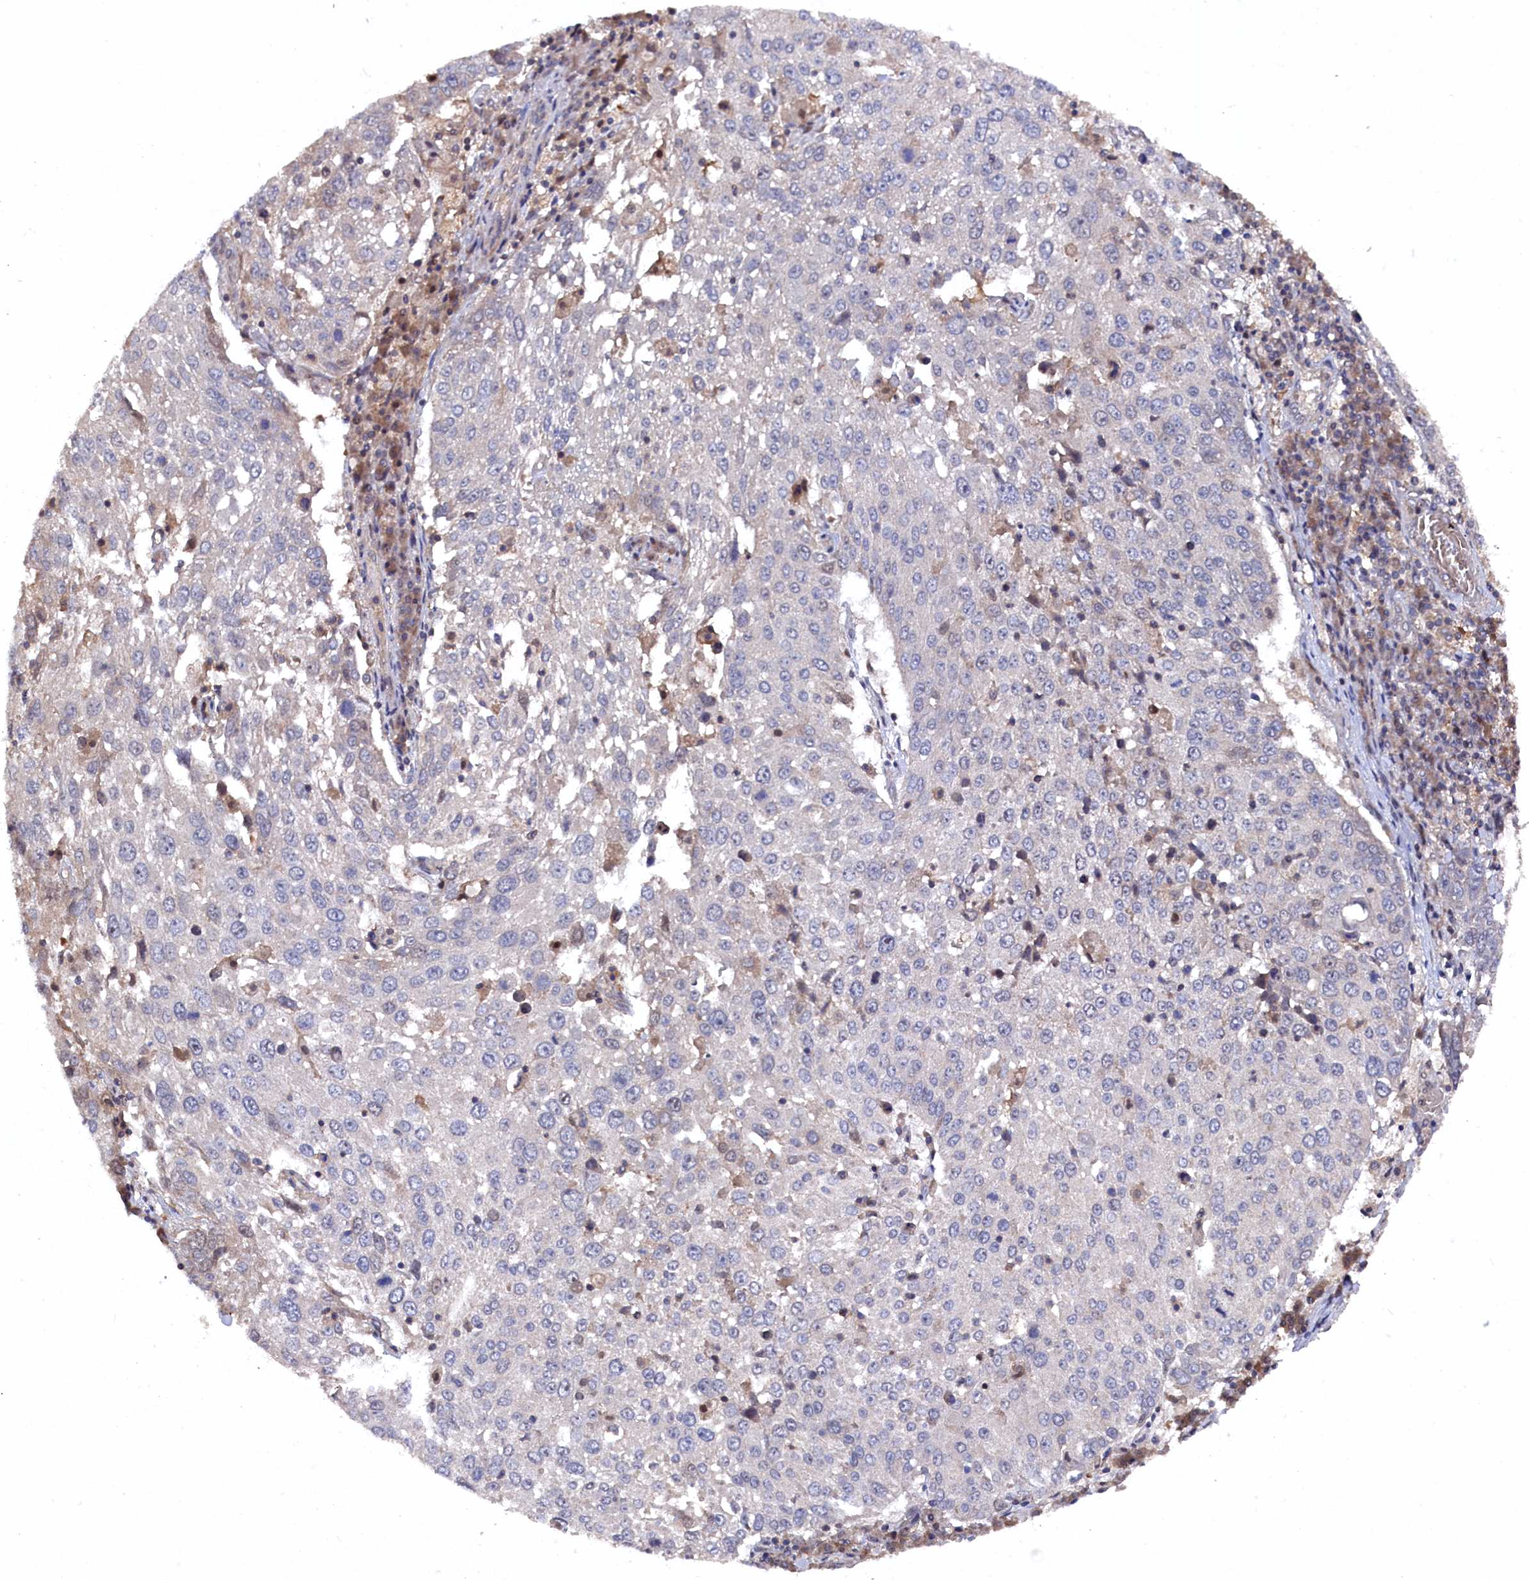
{"staining": {"intensity": "negative", "quantity": "none", "location": "none"}, "tissue": "lung cancer", "cell_type": "Tumor cells", "image_type": "cancer", "snomed": [{"axis": "morphology", "description": "Squamous cell carcinoma, NOS"}, {"axis": "topography", "description": "Lung"}], "caption": "Immunohistochemistry of human squamous cell carcinoma (lung) displays no expression in tumor cells.", "gene": "TMC5", "patient": {"sex": "male", "age": 65}}